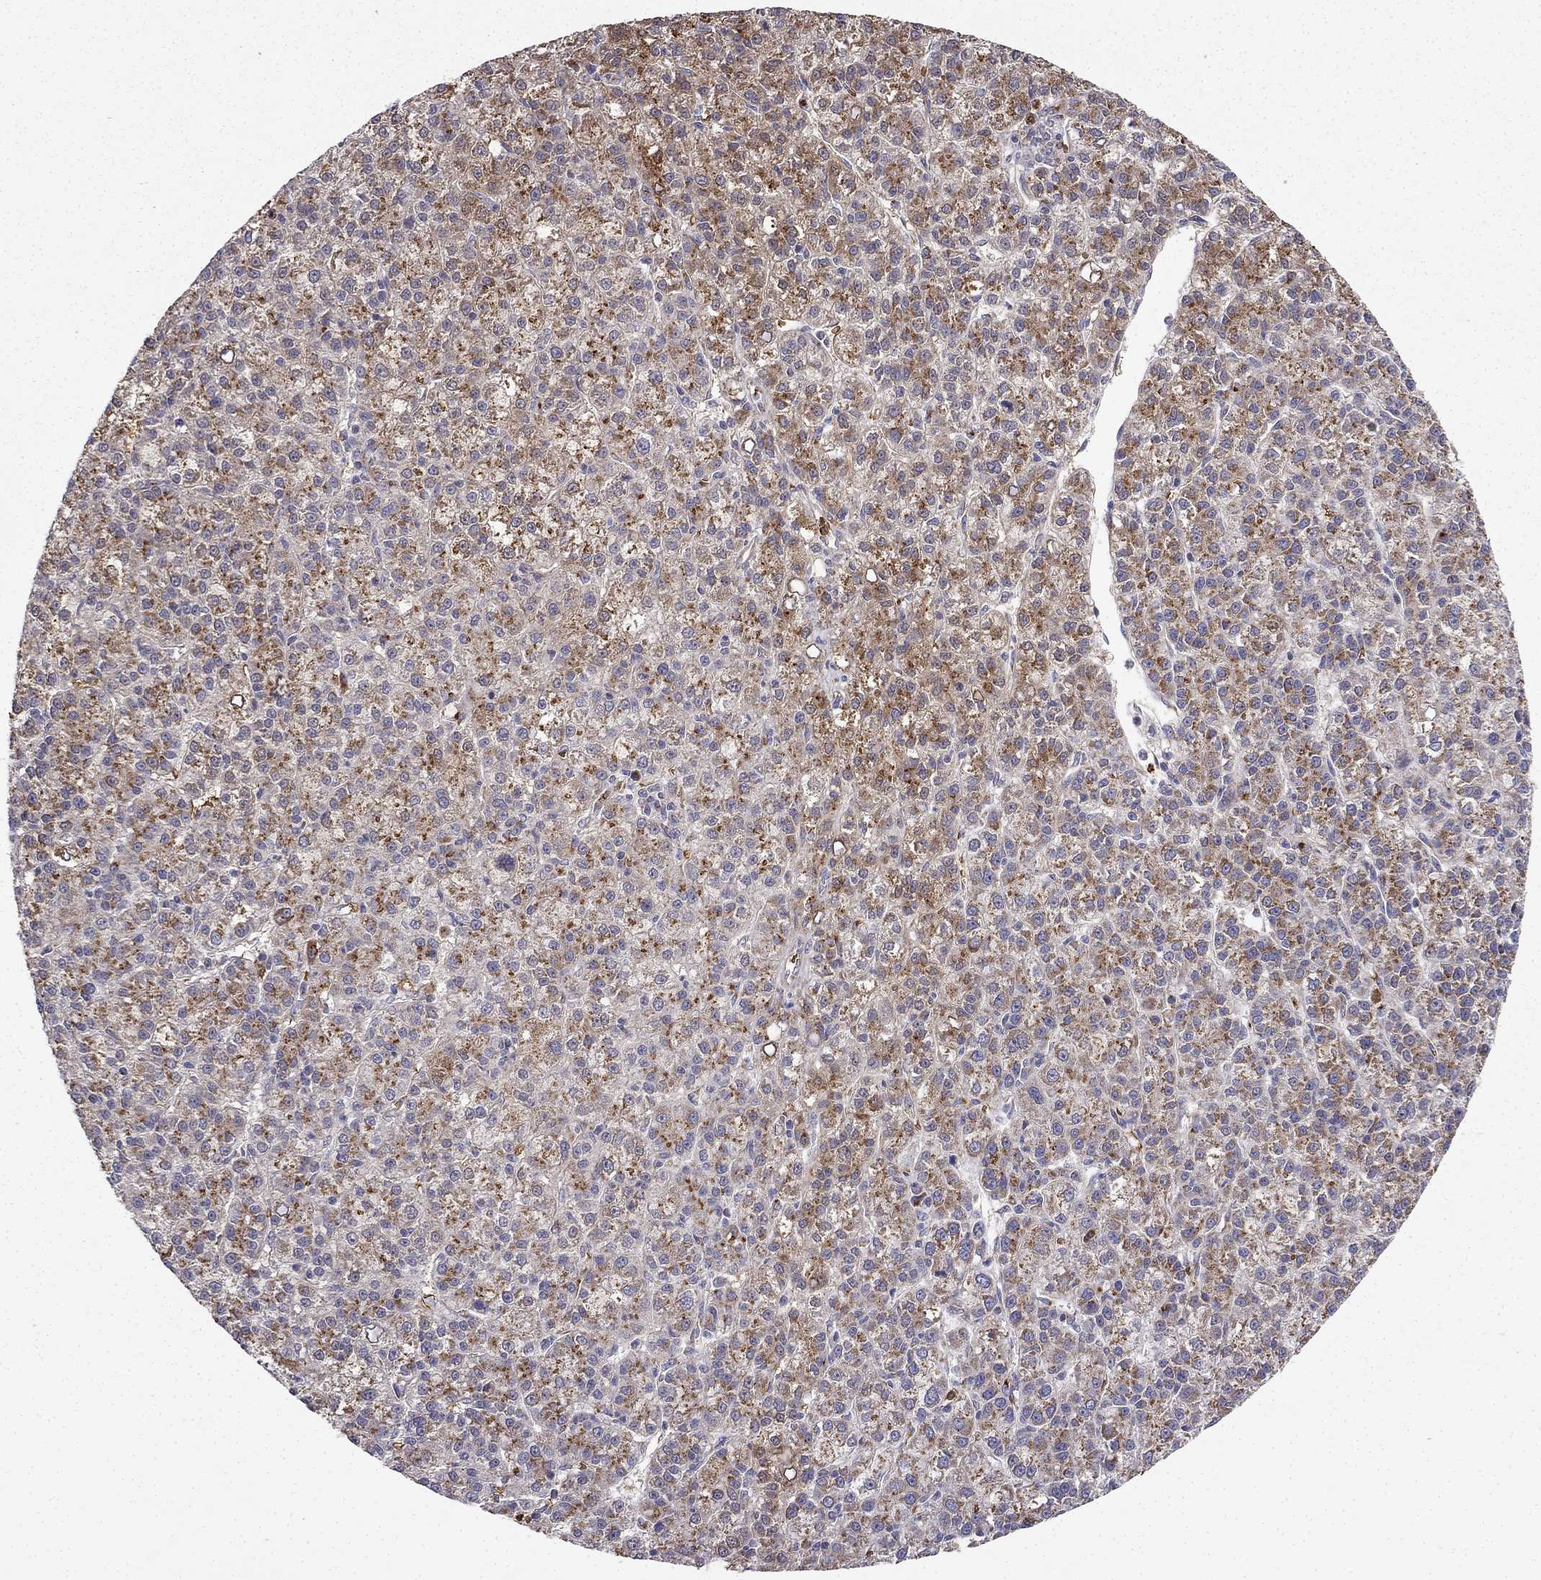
{"staining": {"intensity": "strong", "quantity": "25%-75%", "location": "cytoplasmic/membranous"}, "tissue": "liver cancer", "cell_type": "Tumor cells", "image_type": "cancer", "snomed": [{"axis": "morphology", "description": "Carcinoma, Hepatocellular, NOS"}, {"axis": "topography", "description": "Liver"}], "caption": "About 25%-75% of tumor cells in human hepatocellular carcinoma (liver) demonstrate strong cytoplasmic/membranous protein staining as visualized by brown immunohistochemical staining.", "gene": "B4GALT7", "patient": {"sex": "female", "age": 60}}